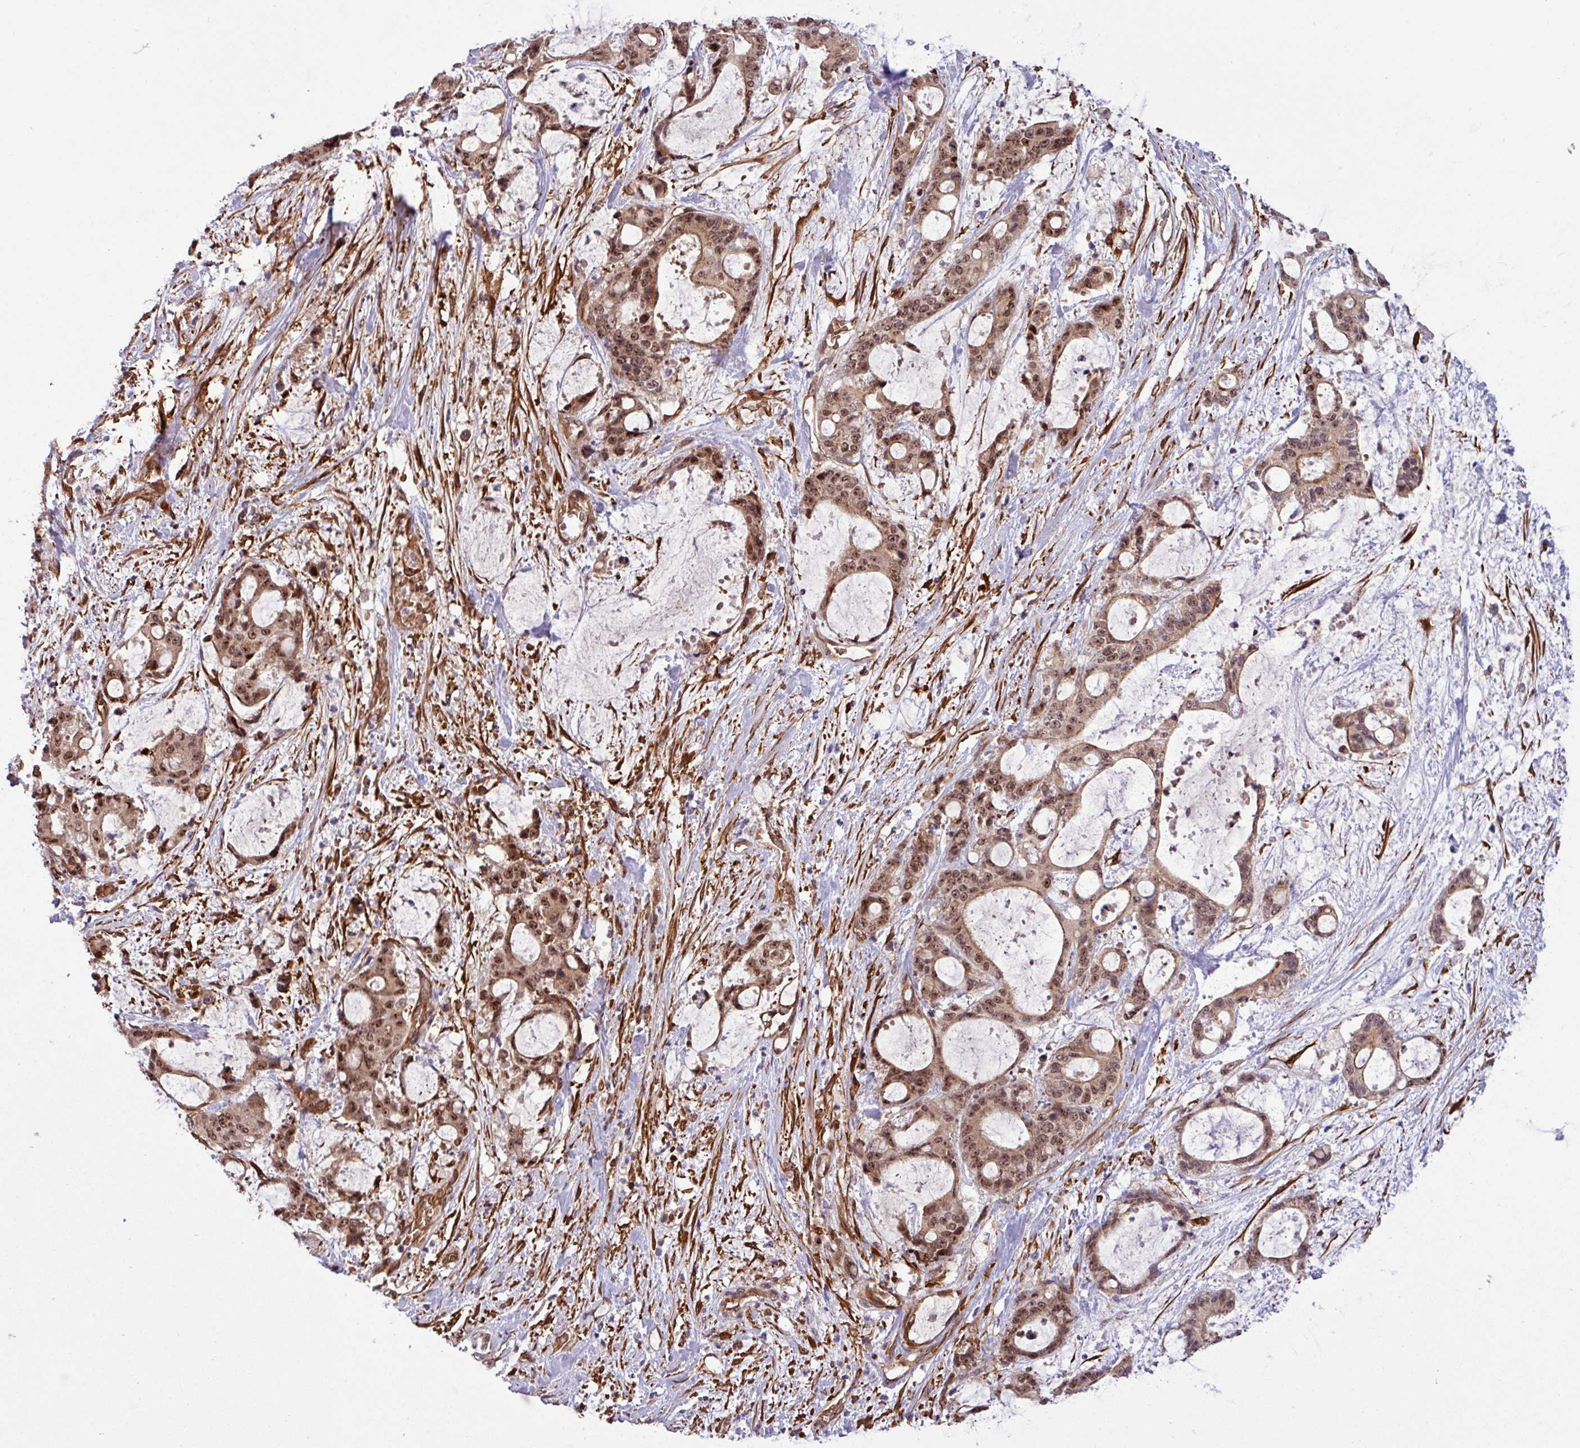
{"staining": {"intensity": "moderate", "quantity": ">75%", "location": "cytoplasmic/membranous,nuclear"}, "tissue": "liver cancer", "cell_type": "Tumor cells", "image_type": "cancer", "snomed": [{"axis": "morphology", "description": "Normal tissue, NOS"}, {"axis": "morphology", "description": "Cholangiocarcinoma"}, {"axis": "topography", "description": "Liver"}, {"axis": "topography", "description": "Peripheral nerve tissue"}], "caption": "The photomicrograph exhibits immunohistochemical staining of liver cancer. There is moderate cytoplasmic/membranous and nuclear expression is seen in approximately >75% of tumor cells.", "gene": "C7orf50", "patient": {"sex": "female", "age": 73}}